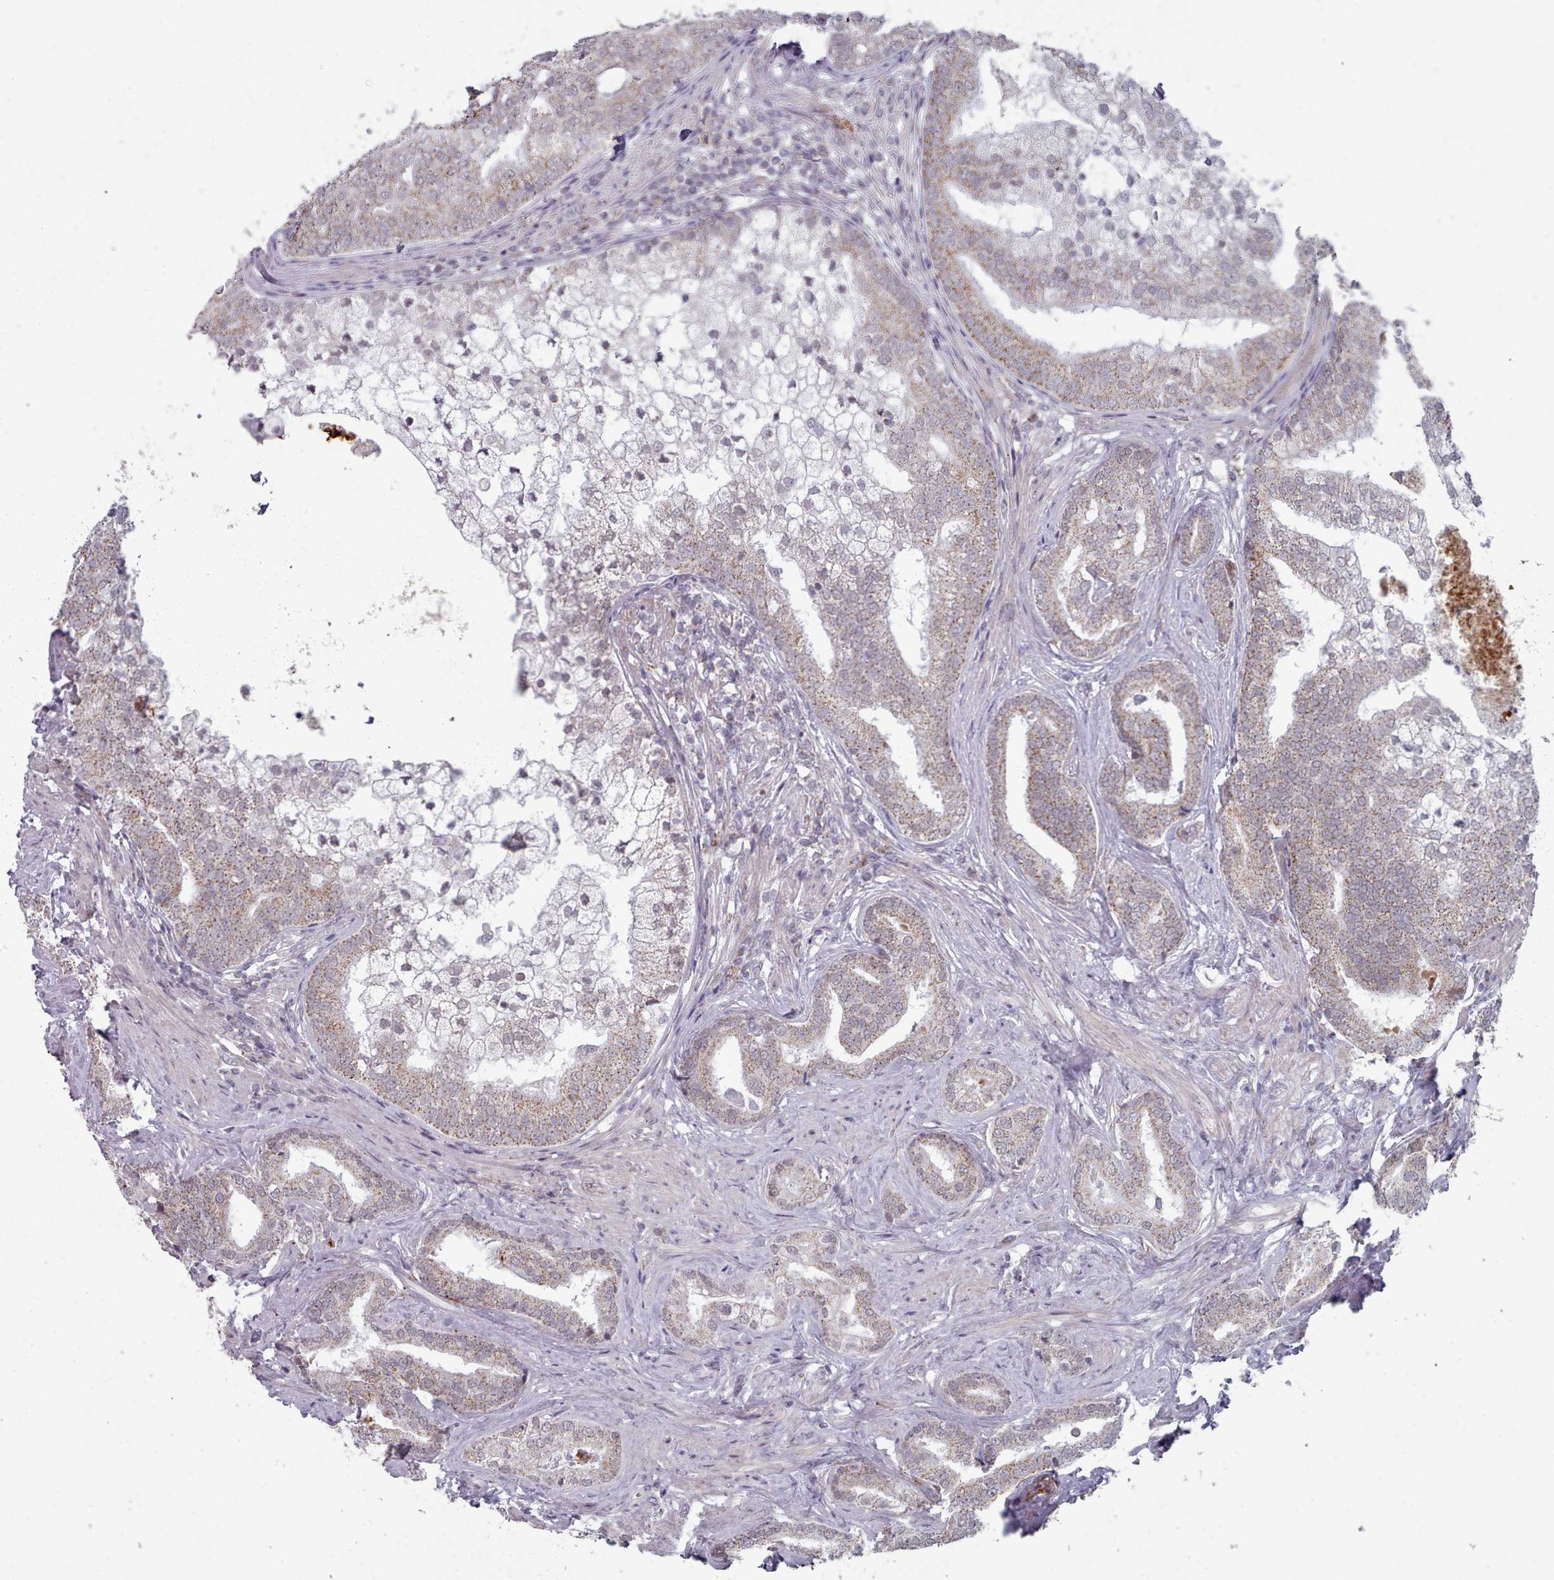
{"staining": {"intensity": "moderate", "quantity": "25%-75%", "location": "cytoplasmic/membranous"}, "tissue": "prostate cancer", "cell_type": "Tumor cells", "image_type": "cancer", "snomed": [{"axis": "morphology", "description": "Adenocarcinoma, High grade"}, {"axis": "topography", "description": "Prostate"}], "caption": "Tumor cells show medium levels of moderate cytoplasmic/membranous positivity in approximately 25%-75% of cells in prostate cancer (high-grade adenocarcinoma). Using DAB (brown) and hematoxylin (blue) stains, captured at high magnification using brightfield microscopy.", "gene": "TRARG1", "patient": {"sex": "male", "age": 55}}